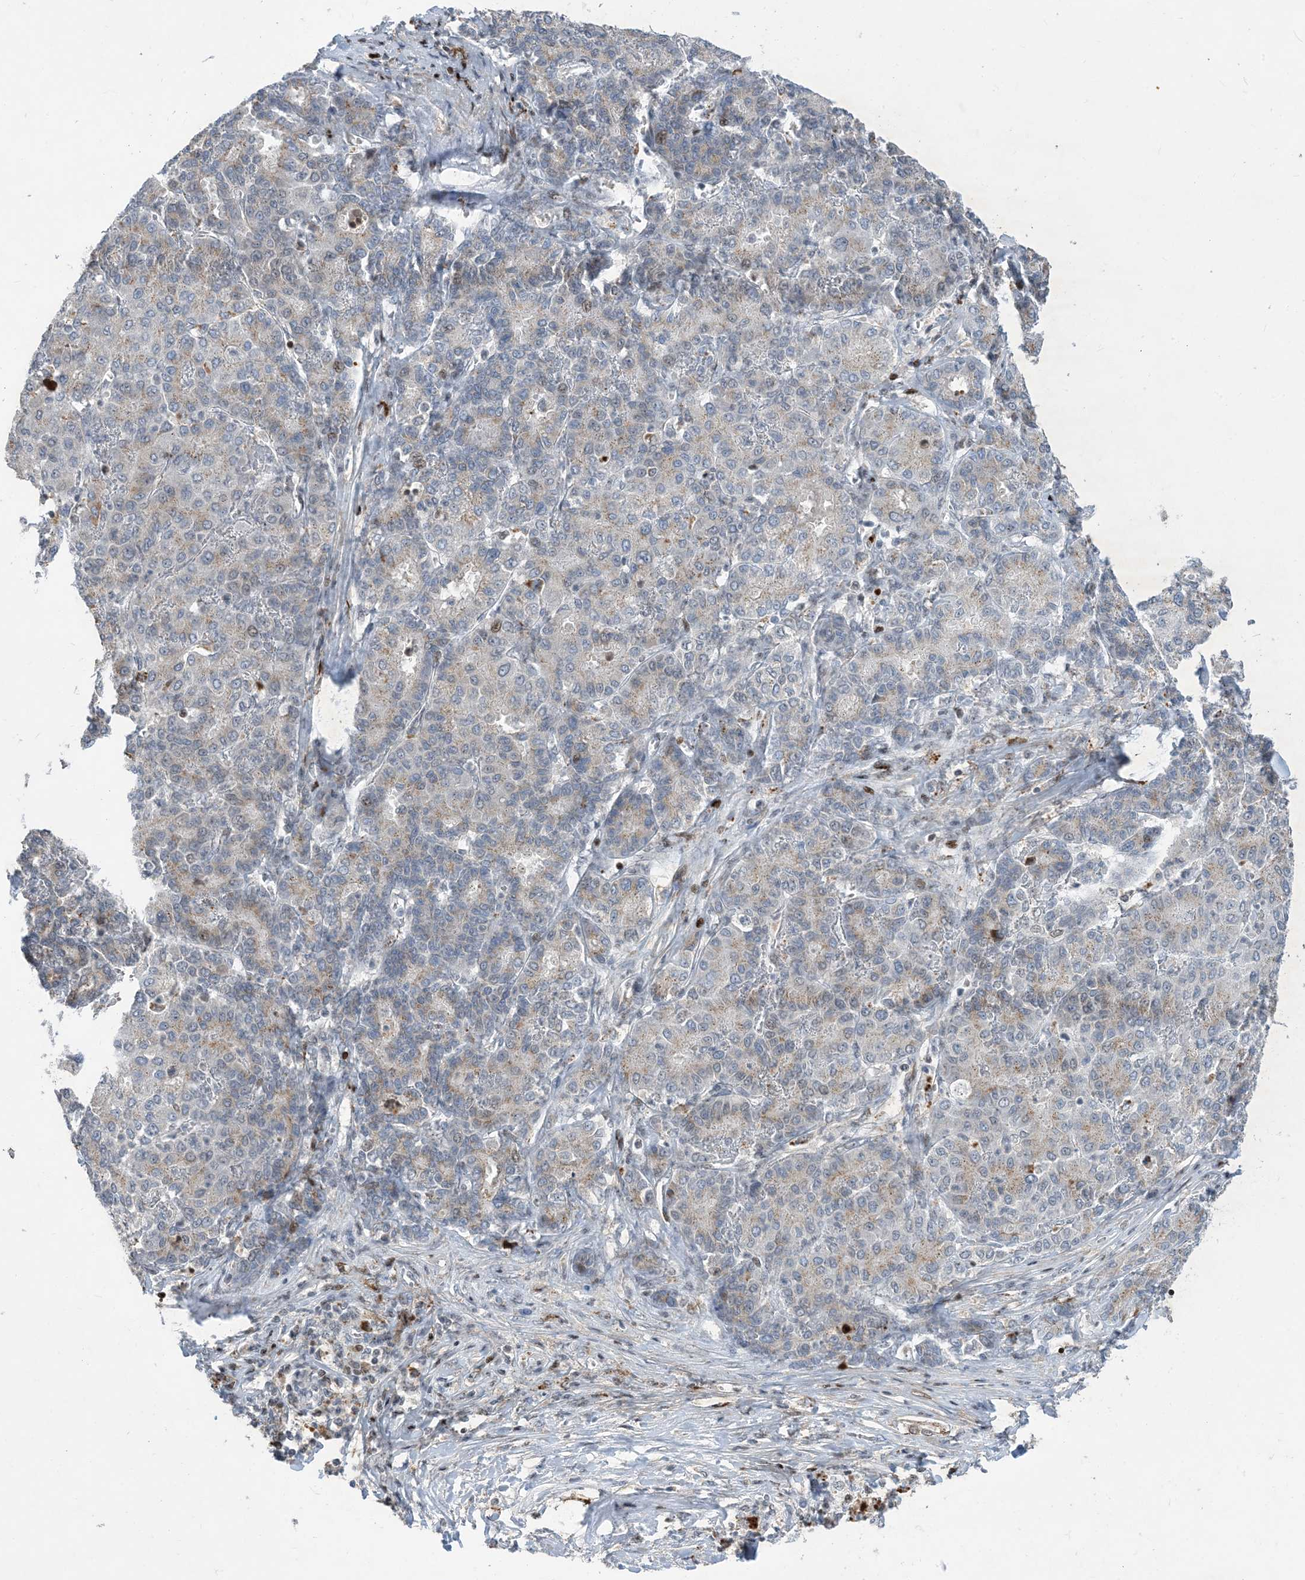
{"staining": {"intensity": "weak", "quantity": "<25%", "location": "cytoplasmic/membranous"}, "tissue": "liver cancer", "cell_type": "Tumor cells", "image_type": "cancer", "snomed": [{"axis": "morphology", "description": "Carcinoma, Hepatocellular, NOS"}, {"axis": "topography", "description": "Liver"}], "caption": "Immunohistochemistry (IHC) photomicrograph of human liver cancer (hepatocellular carcinoma) stained for a protein (brown), which shows no positivity in tumor cells. Nuclei are stained in blue.", "gene": "SLC25A53", "patient": {"sex": "male", "age": 65}}